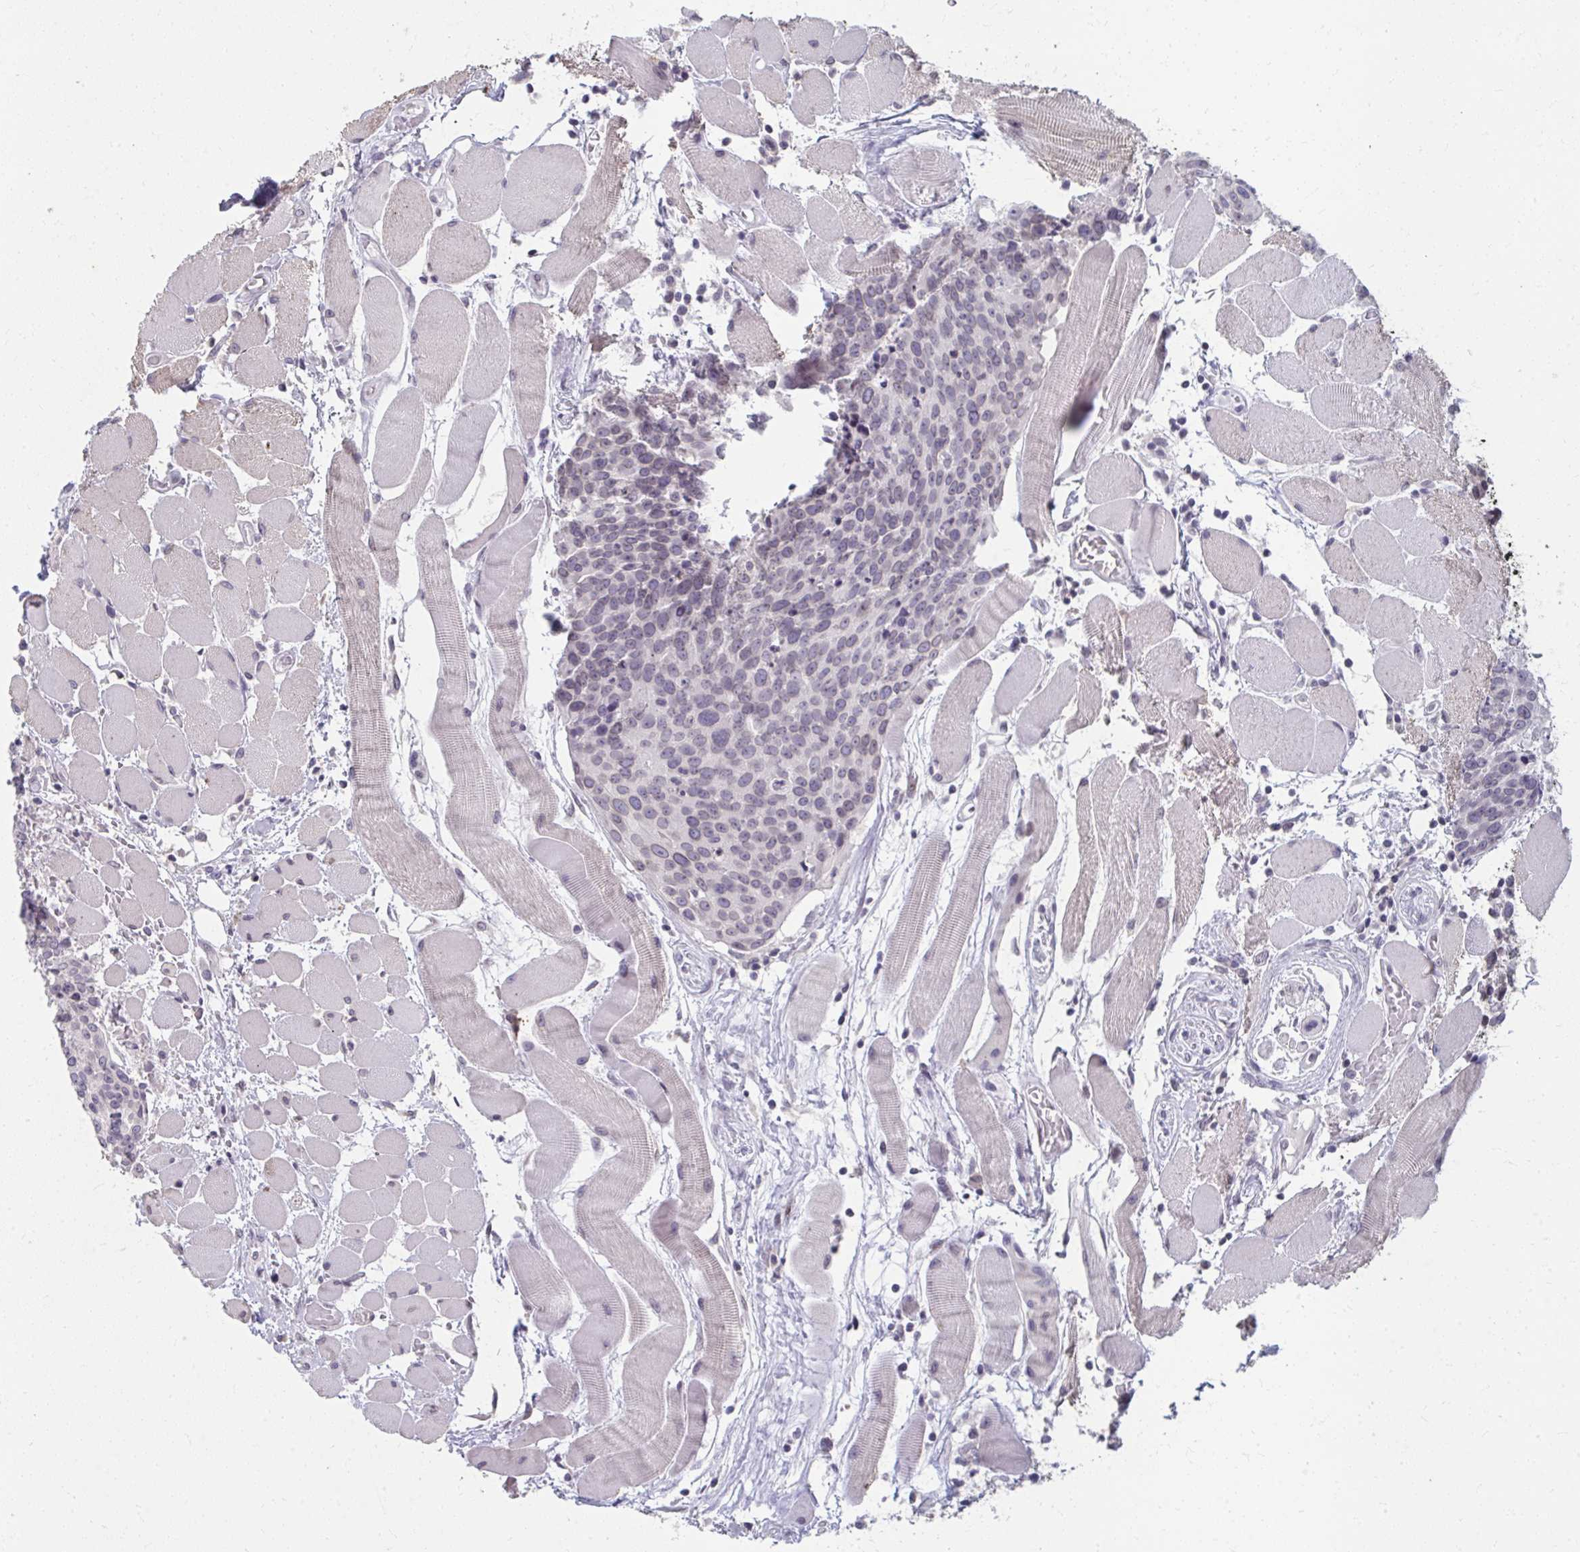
{"staining": {"intensity": "negative", "quantity": "none", "location": "none"}, "tissue": "head and neck cancer", "cell_type": "Tumor cells", "image_type": "cancer", "snomed": [{"axis": "morphology", "description": "Squamous cell carcinoma, NOS"}, {"axis": "topography", "description": "Oral tissue"}, {"axis": "topography", "description": "Head-Neck"}], "caption": "Tumor cells show no significant expression in head and neck cancer (squamous cell carcinoma).", "gene": "NUP133", "patient": {"sex": "male", "age": 64}}